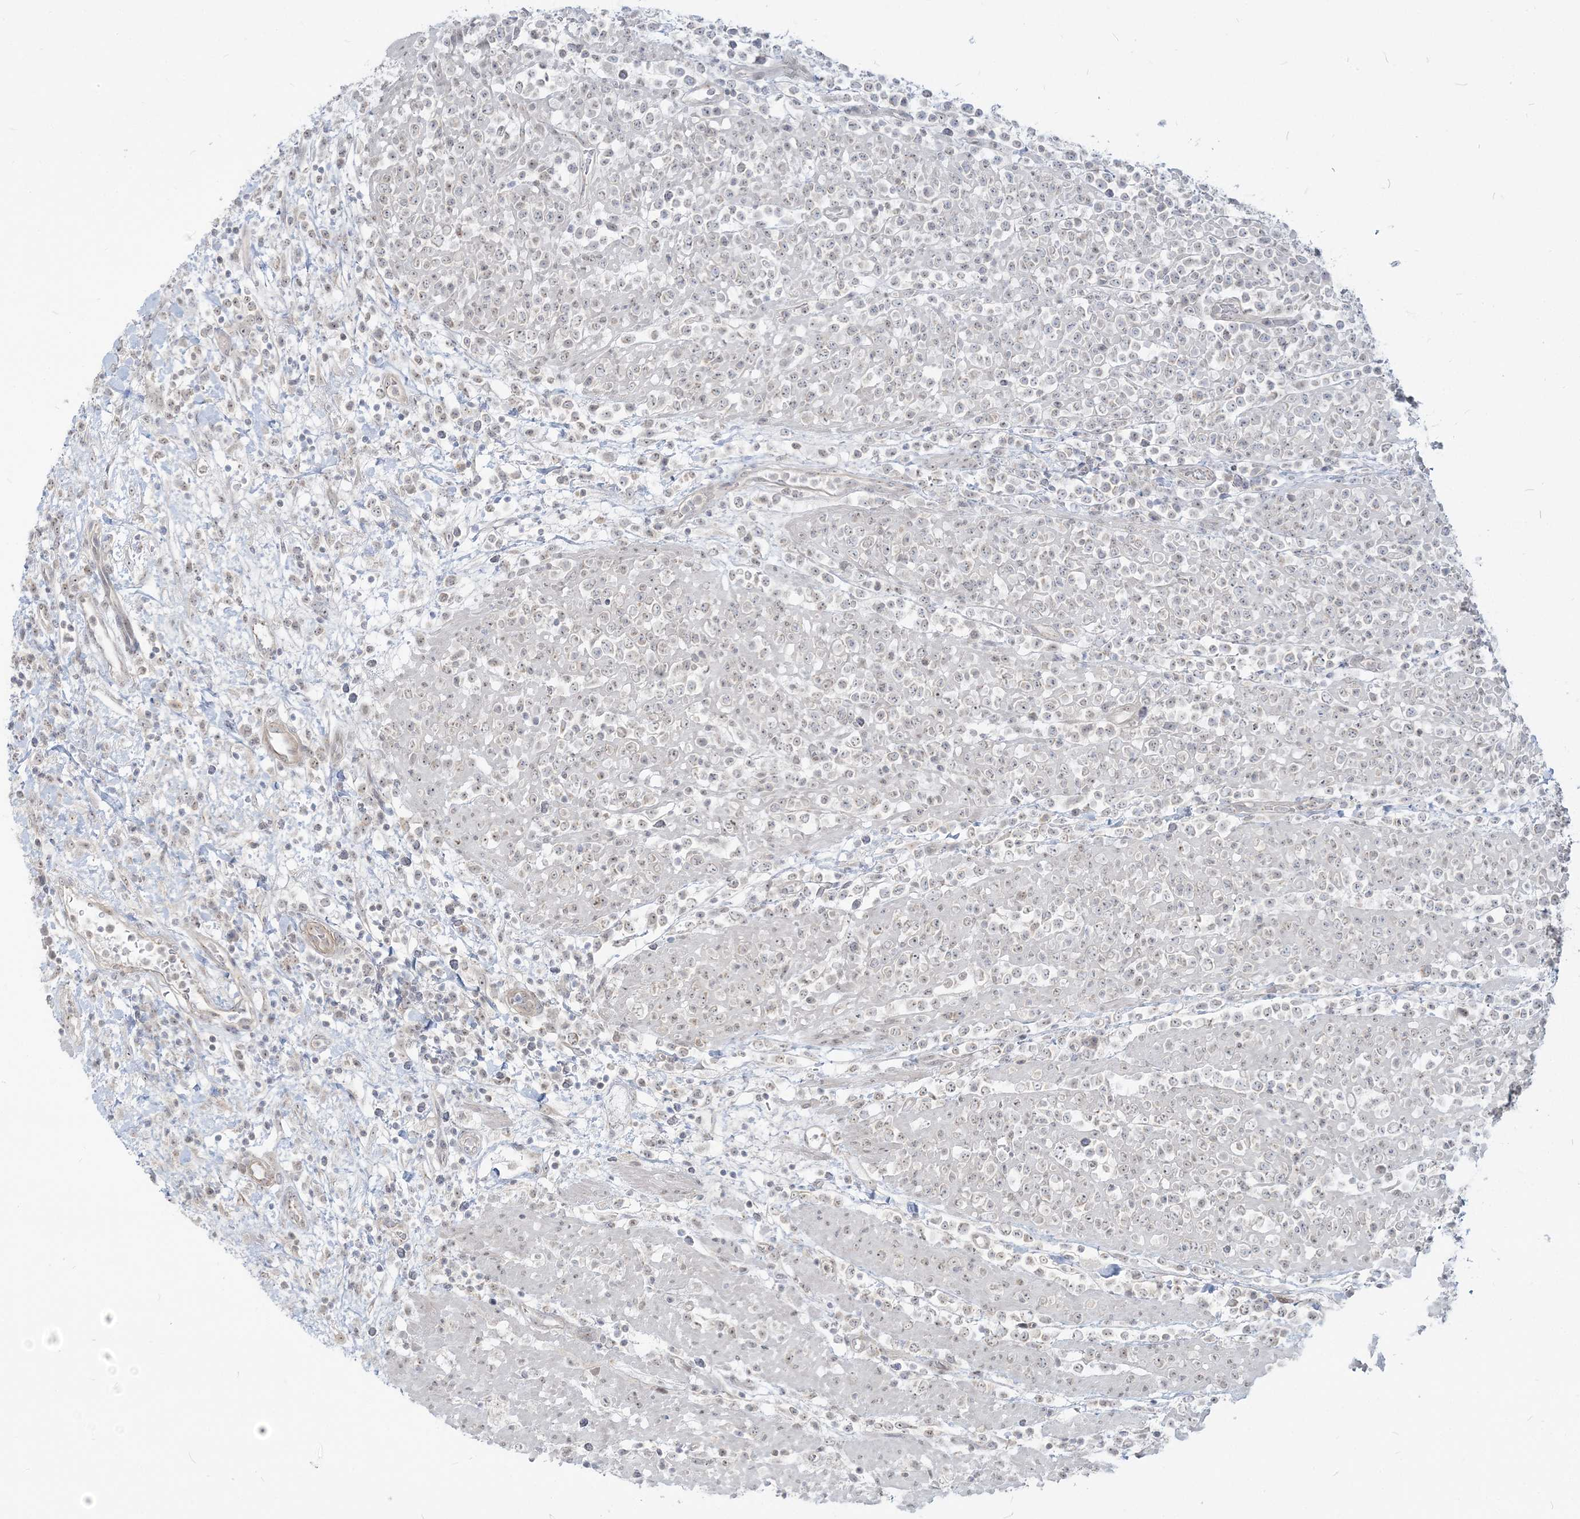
{"staining": {"intensity": "negative", "quantity": "none", "location": "none"}, "tissue": "lymphoma", "cell_type": "Tumor cells", "image_type": "cancer", "snomed": [{"axis": "morphology", "description": "Malignant lymphoma, non-Hodgkin's type, High grade"}, {"axis": "topography", "description": "Colon"}], "caption": "There is no significant expression in tumor cells of lymphoma.", "gene": "SDAD1", "patient": {"sex": "female", "age": 53}}